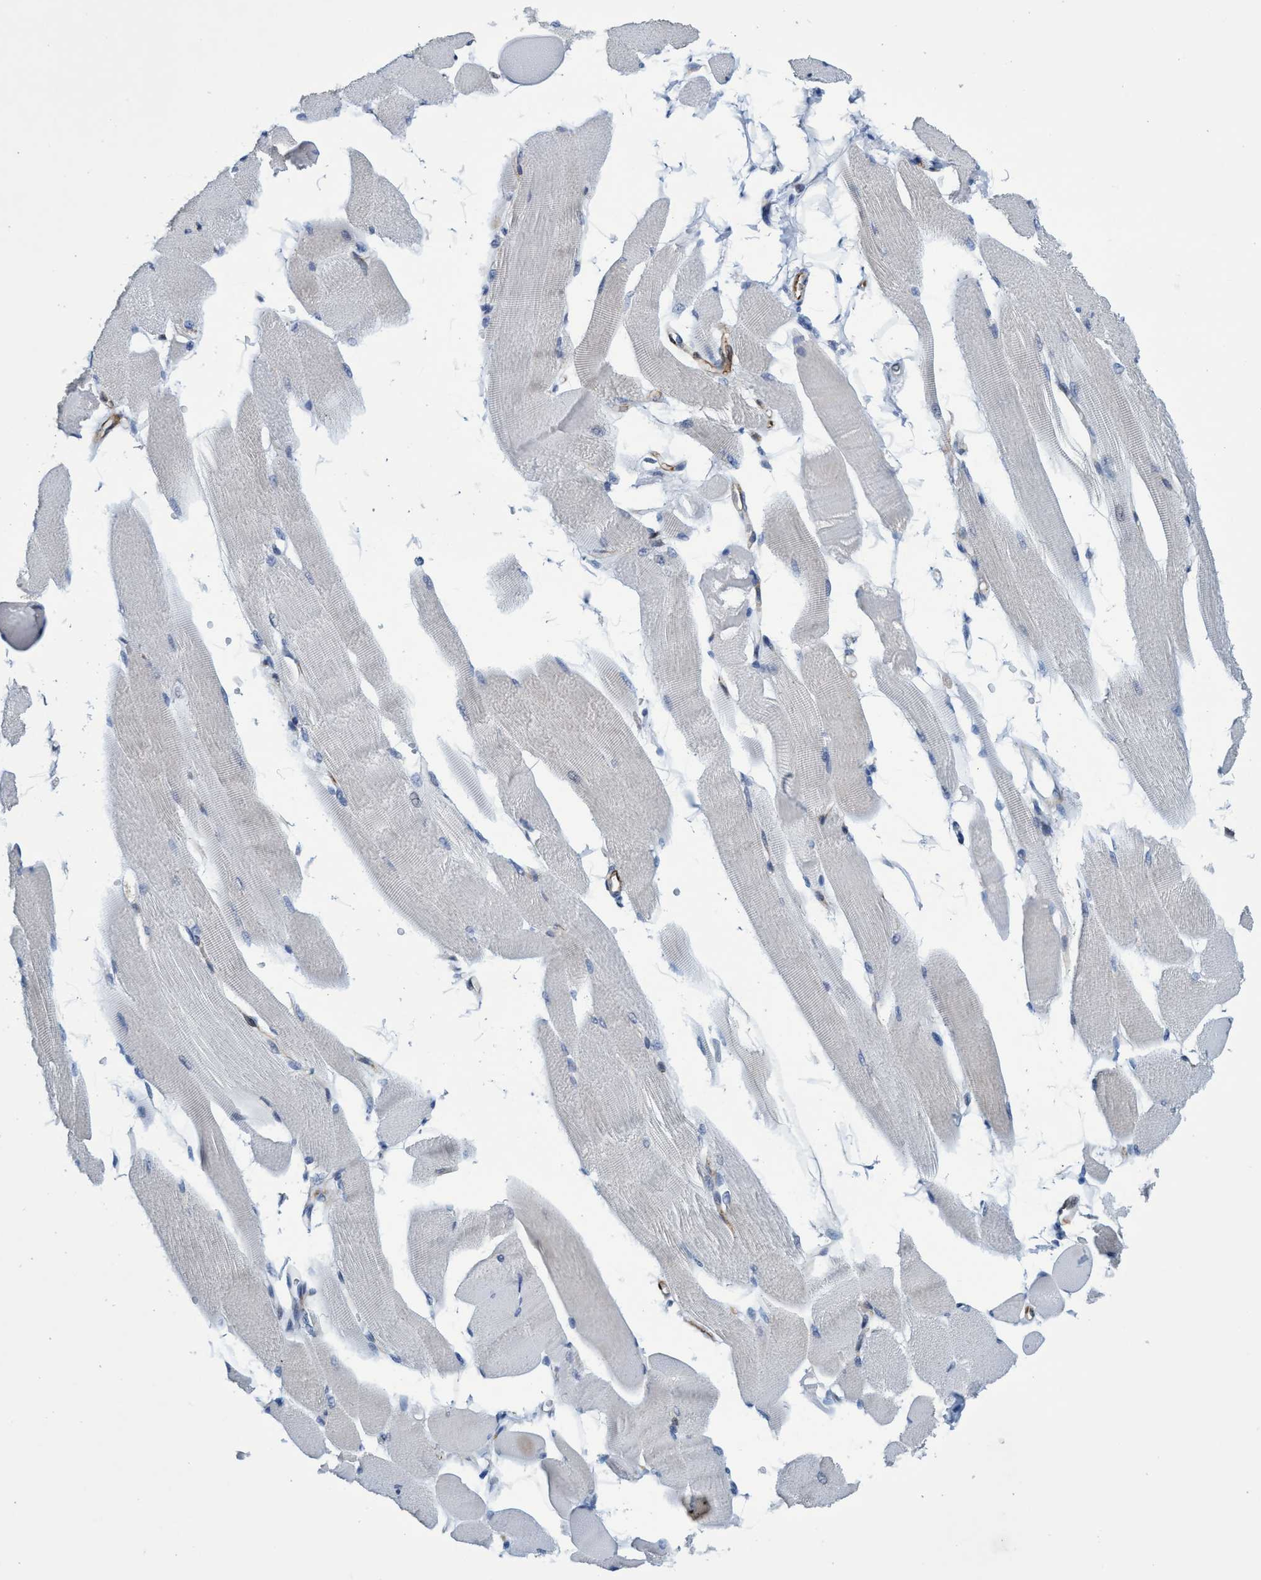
{"staining": {"intensity": "negative", "quantity": "none", "location": "none"}, "tissue": "skeletal muscle", "cell_type": "Myocytes", "image_type": "normal", "snomed": [{"axis": "morphology", "description": "Normal tissue, NOS"}, {"axis": "topography", "description": "Skeletal muscle"}, {"axis": "topography", "description": "Peripheral nerve tissue"}], "caption": "Immunohistochemistry micrograph of unremarkable skeletal muscle stained for a protein (brown), which exhibits no positivity in myocytes.", "gene": "SLC43A2", "patient": {"sex": "female", "age": 84}}